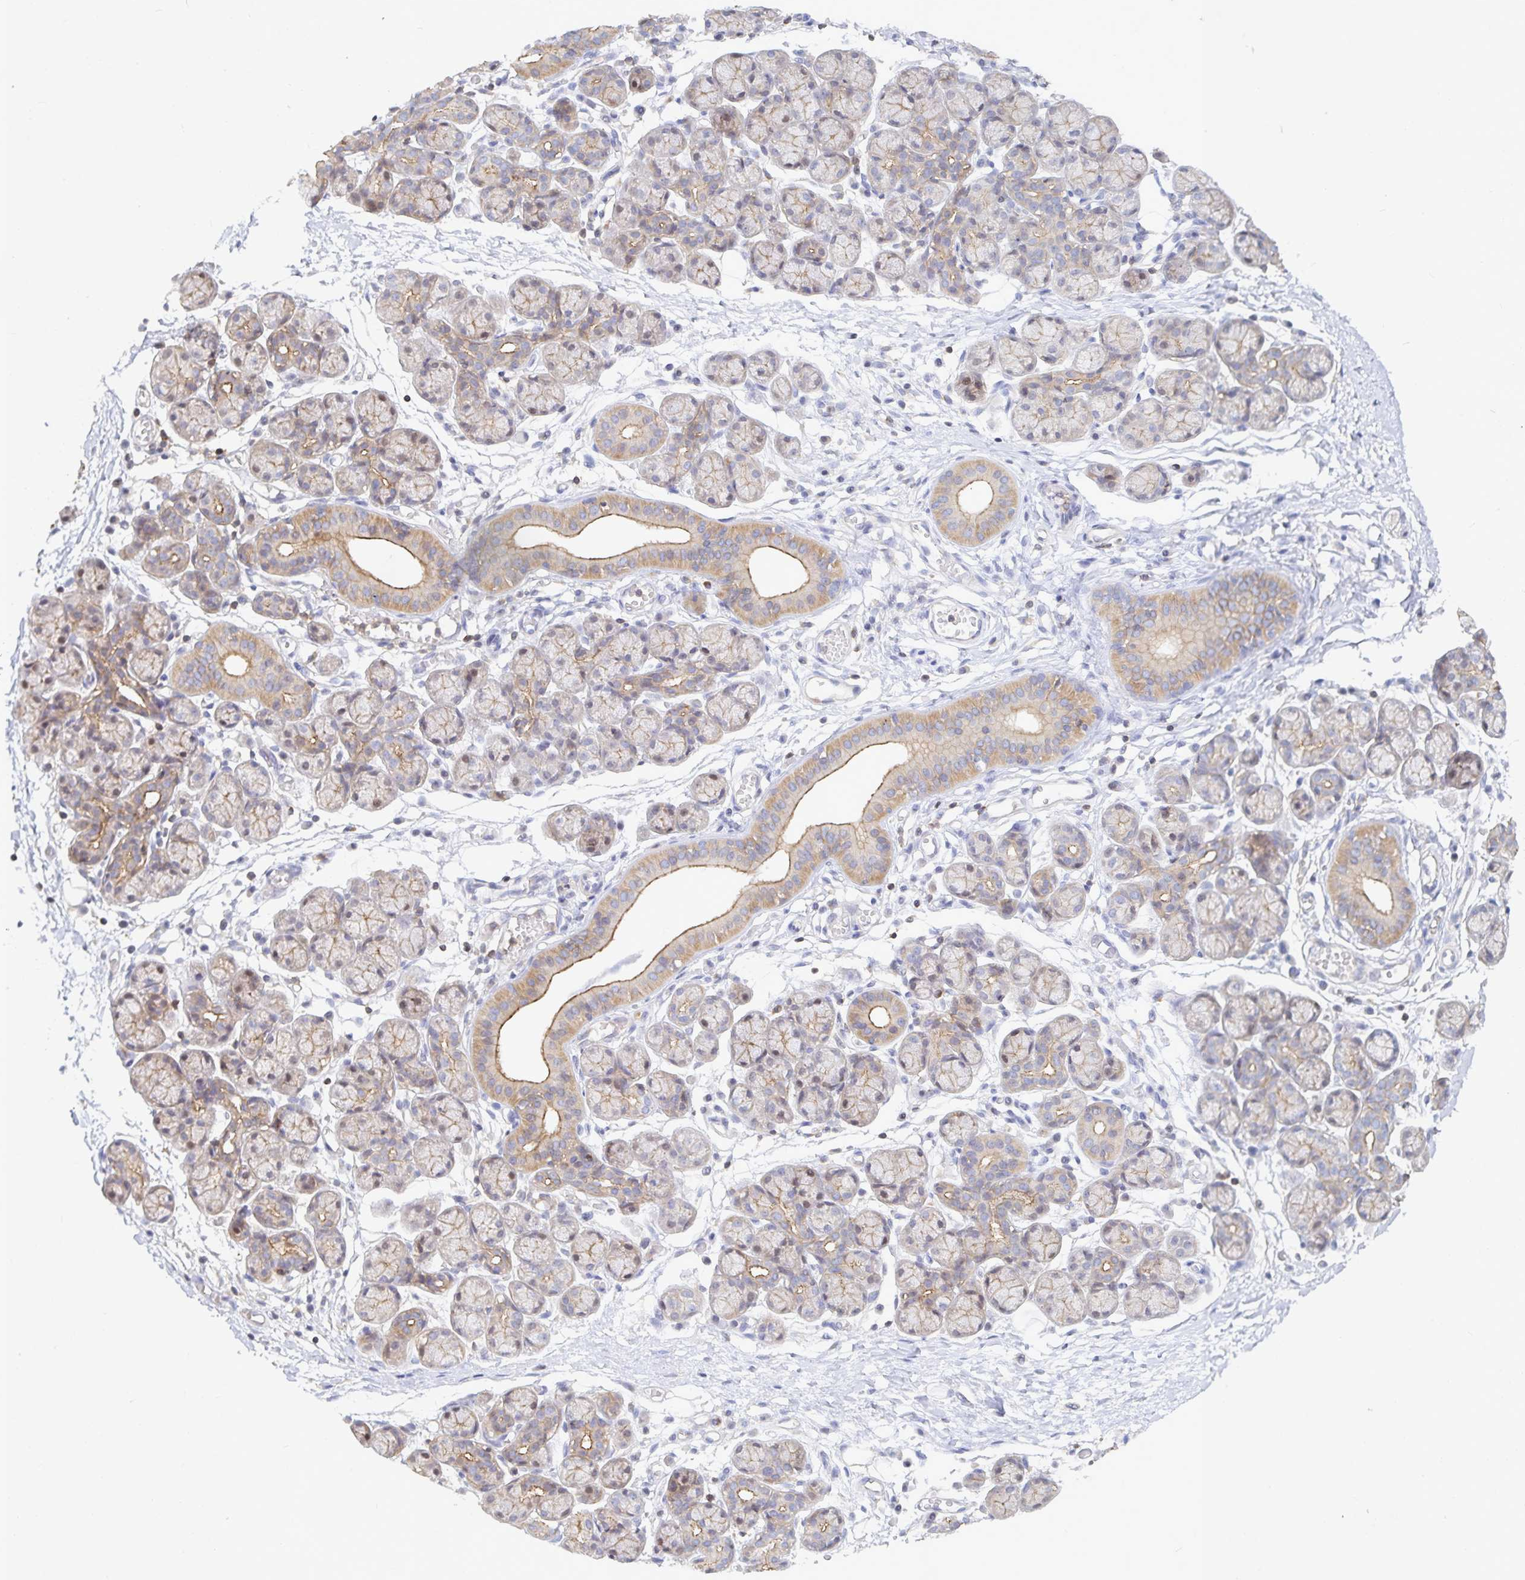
{"staining": {"intensity": "weak", "quantity": "<25%", "location": "cytoplasmic/membranous"}, "tissue": "salivary gland", "cell_type": "Glandular cells", "image_type": "normal", "snomed": [{"axis": "morphology", "description": "Normal tissue, NOS"}, {"axis": "morphology", "description": "Inflammation, NOS"}, {"axis": "topography", "description": "Lymph node"}, {"axis": "topography", "description": "Salivary gland"}], "caption": "Benign salivary gland was stained to show a protein in brown. There is no significant positivity in glandular cells.", "gene": "PIK3CD", "patient": {"sex": "male", "age": 3}}